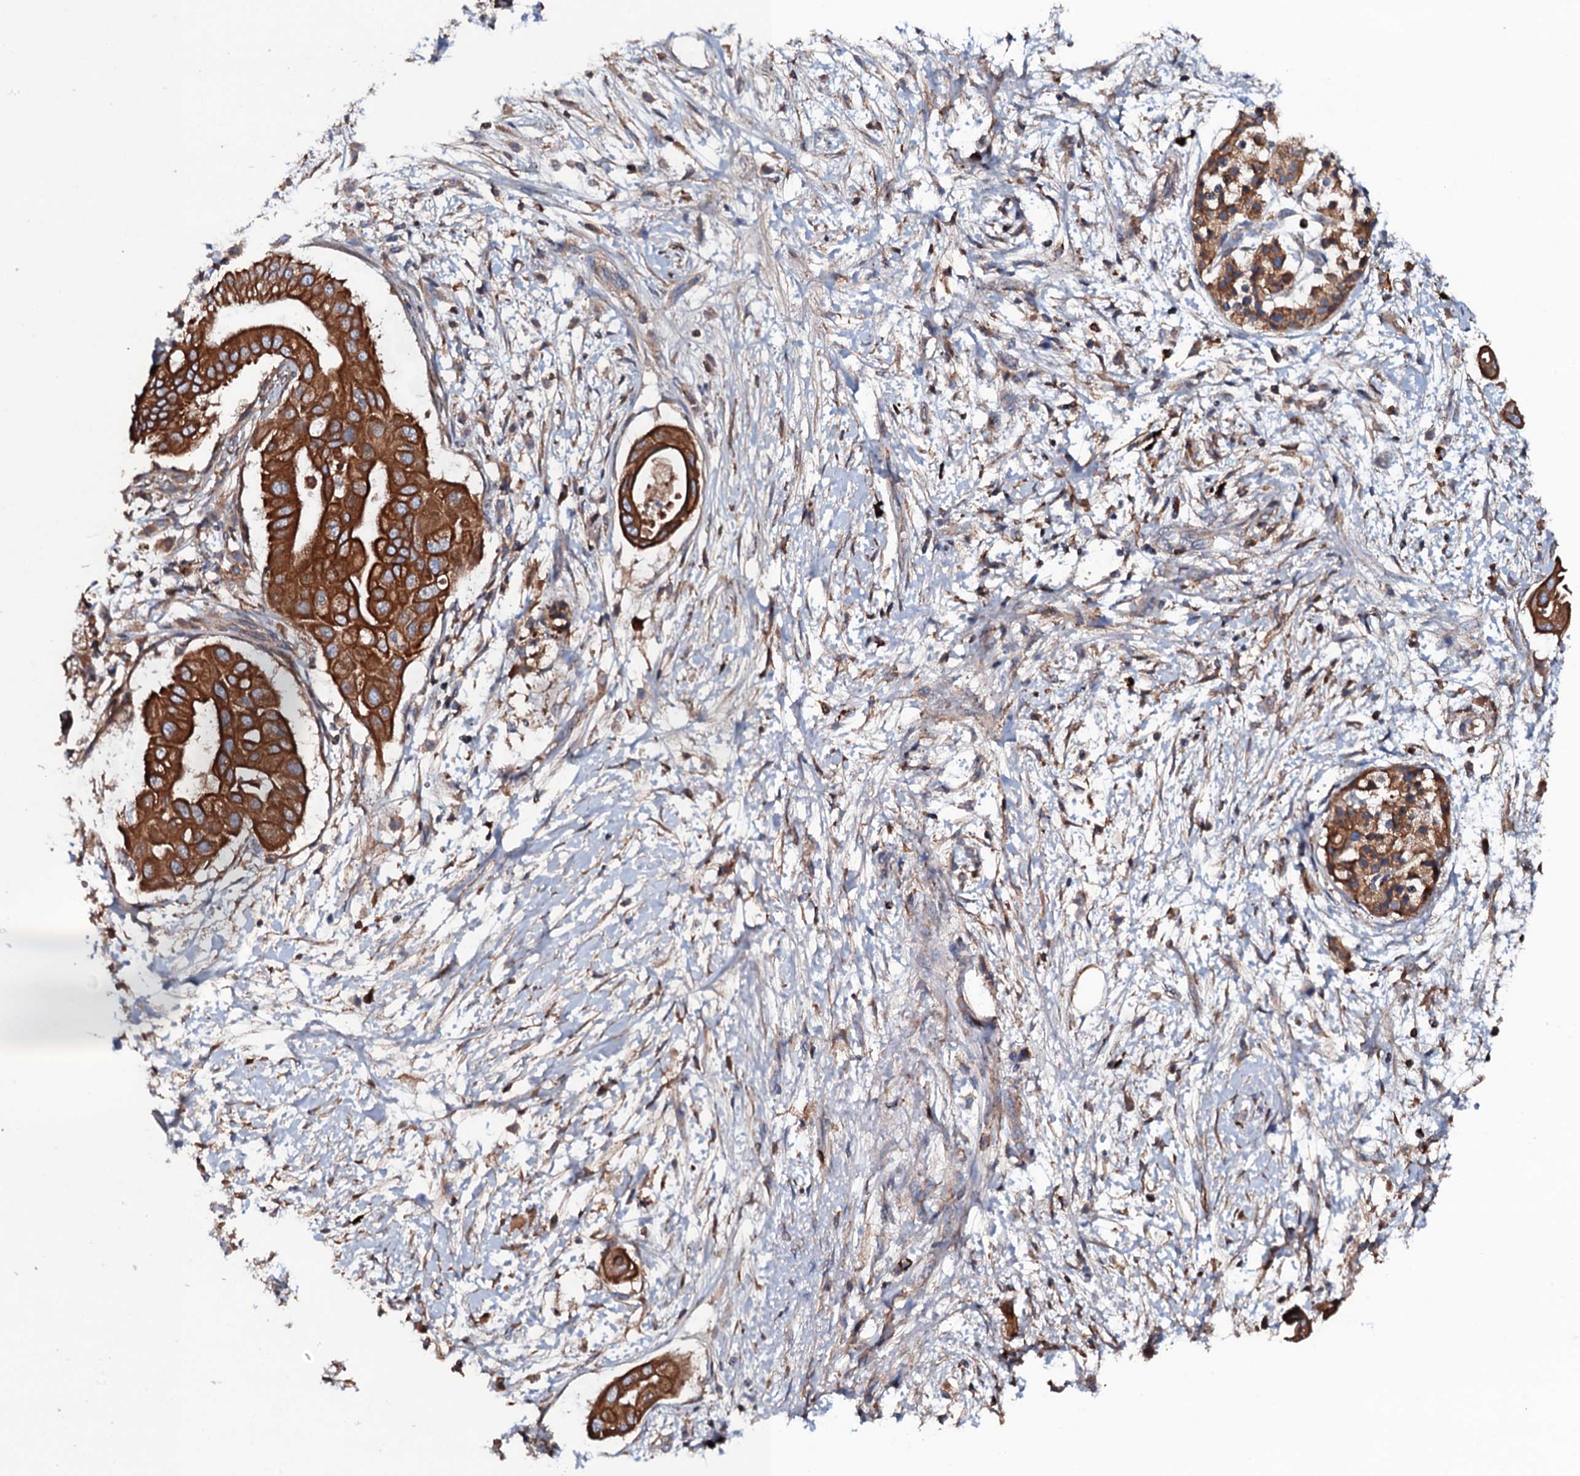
{"staining": {"intensity": "strong", "quantity": ">75%", "location": "cytoplasmic/membranous"}, "tissue": "pancreatic cancer", "cell_type": "Tumor cells", "image_type": "cancer", "snomed": [{"axis": "morphology", "description": "Adenocarcinoma, NOS"}, {"axis": "topography", "description": "Pancreas"}], "caption": "Pancreatic cancer stained with a protein marker exhibits strong staining in tumor cells.", "gene": "NEK1", "patient": {"sex": "male", "age": 68}}